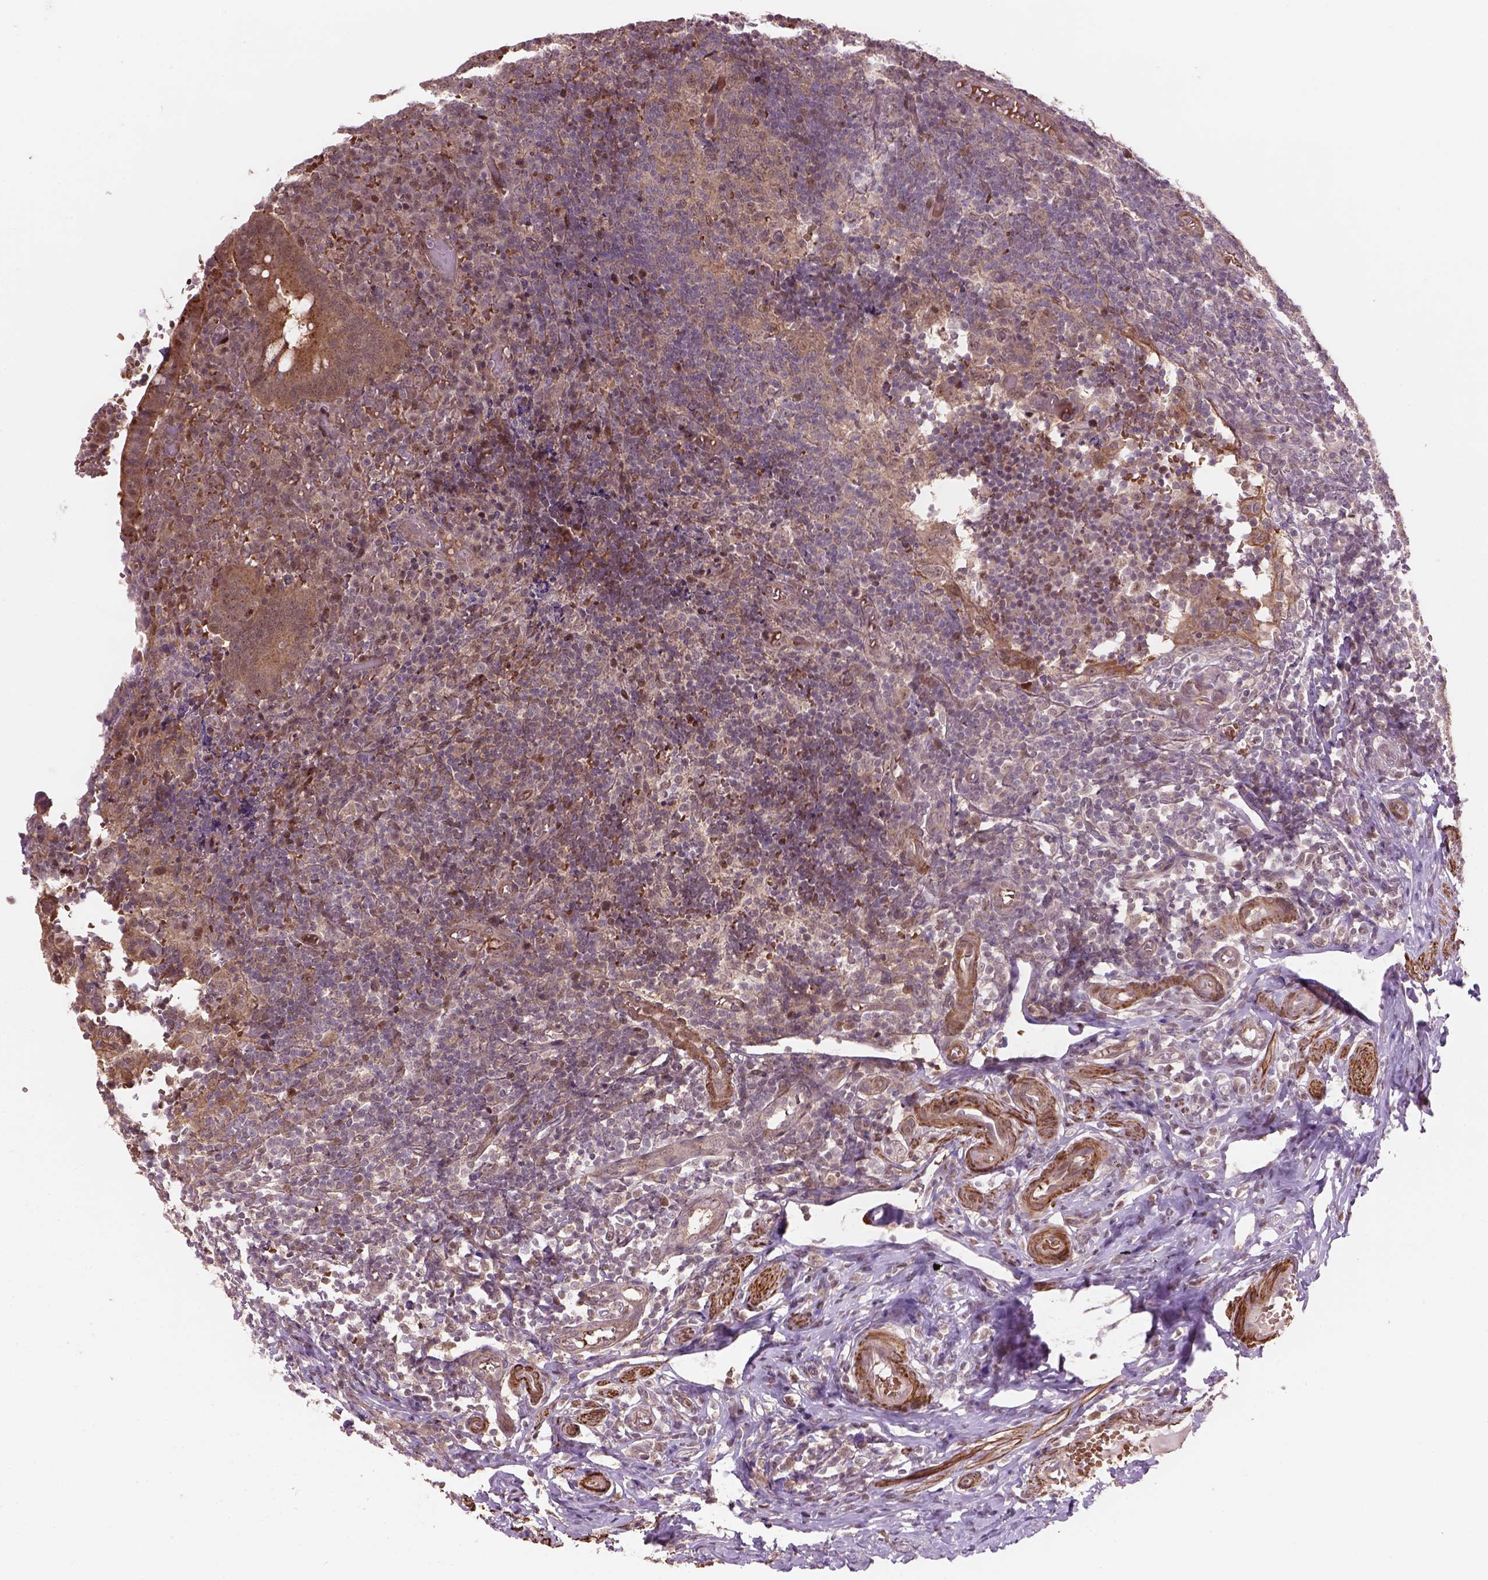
{"staining": {"intensity": "moderate", "quantity": "25%-75%", "location": "cytoplasmic/membranous"}, "tissue": "appendix", "cell_type": "Glandular cells", "image_type": "normal", "snomed": [{"axis": "morphology", "description": "Normal tissue, NOS"}, {"axis": "topography", "description": "Appendix"}], "caption": "Immunohistochemistry (IHC) staining of benign appendix, which exhibits medium levels of moderate cytoplasmic/membranous positivity in about 25%-75% of glandular cells indicating moderate cytoplasmic/membranous protein expression. The staining was performed using DAB (3,3'-diaminobenzidine) (brown) for protein detection and nuclei were counterstained in hematoxylin (blue).", "gene": "PSMD11", "patient": {"sex": "male", "age": 18}}